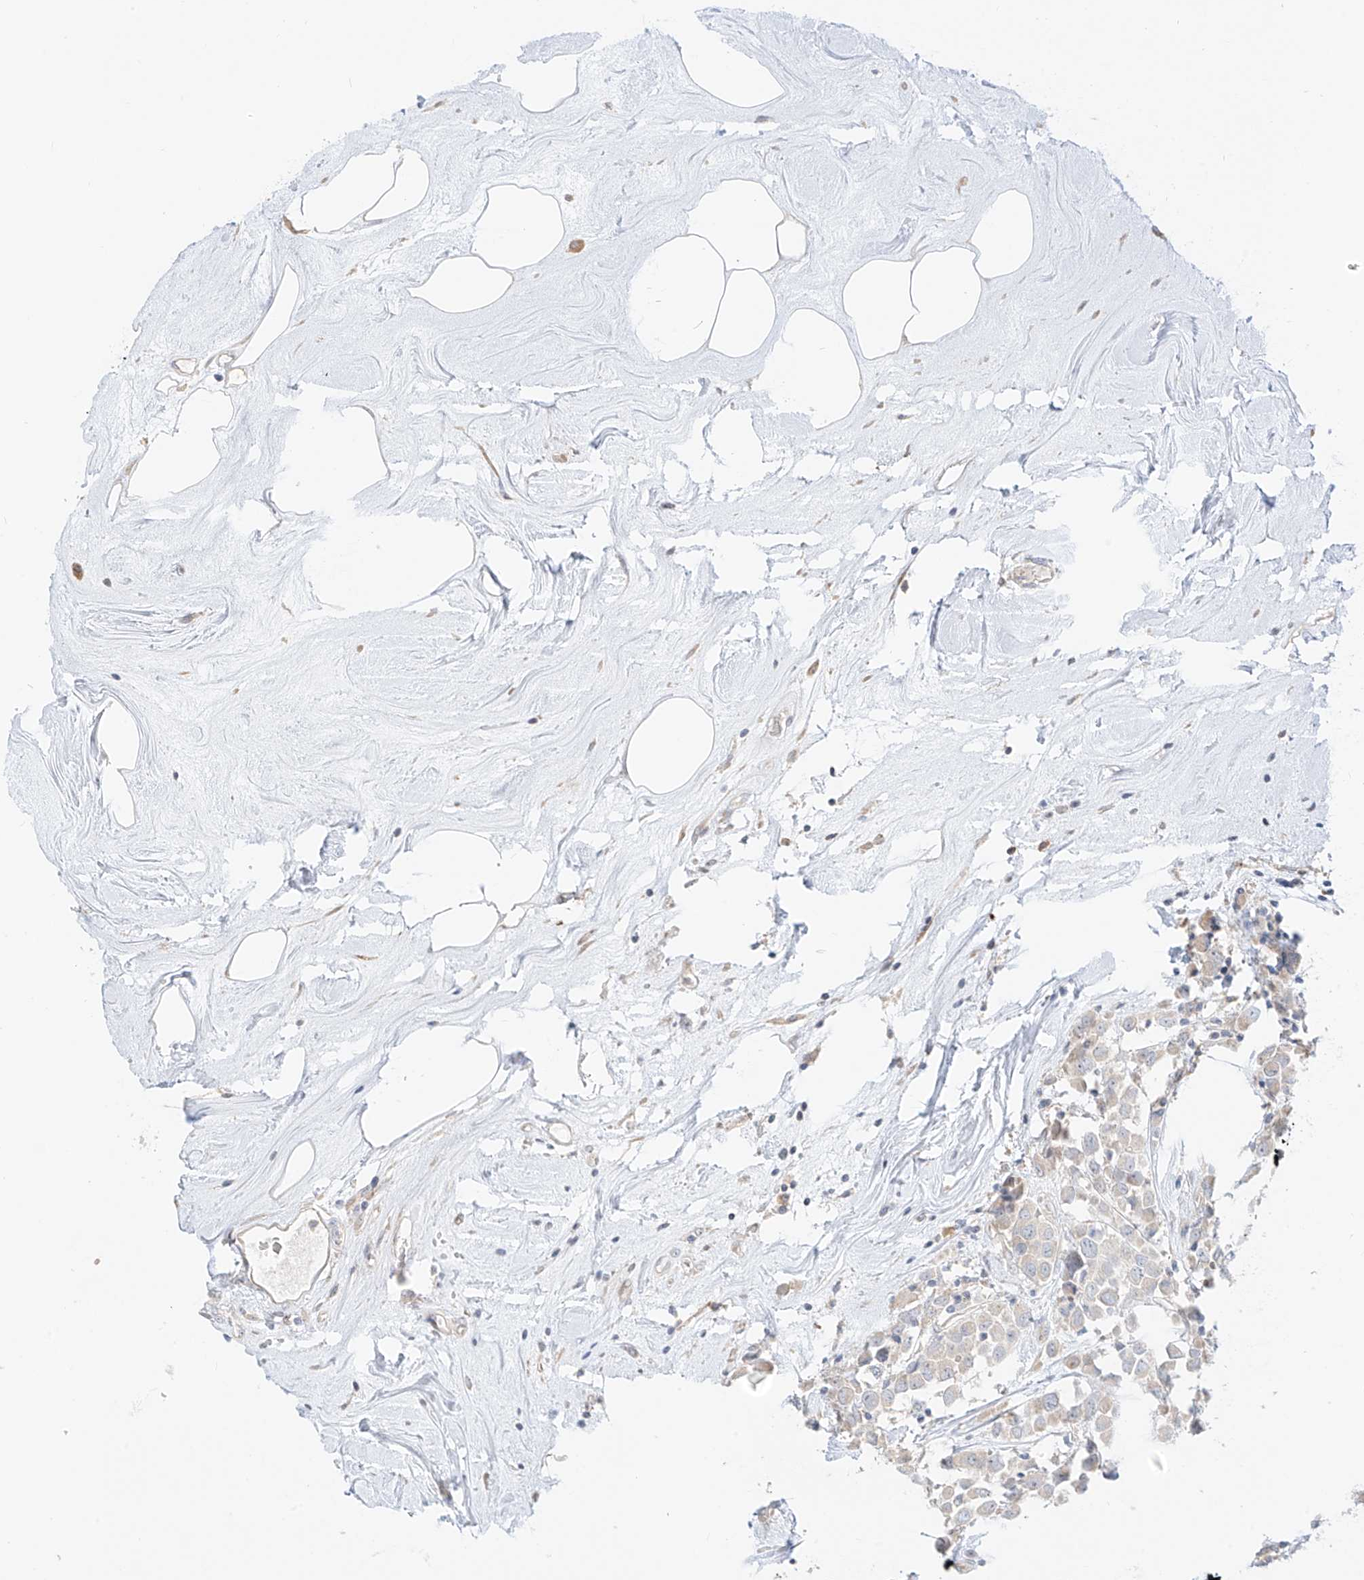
{"staining": {"intensity": "negative", "quantity": "none", "location": "none"}, "tissue": "breast cancer", "cell_type": "Tumor cells", "image_type": "cancer", "snomed": [{"axis": "morphology", "description": "Duct carcinoma"}, {"axis": "topography", "description": "Breast"}], "caption": "A histopathology image of breast cancer (intraductal carcinoma) stained for a protein shows no brown staining in tumor cells.", "gene": "SYTL3", "patient": {"sex": "female", "age": 61}}